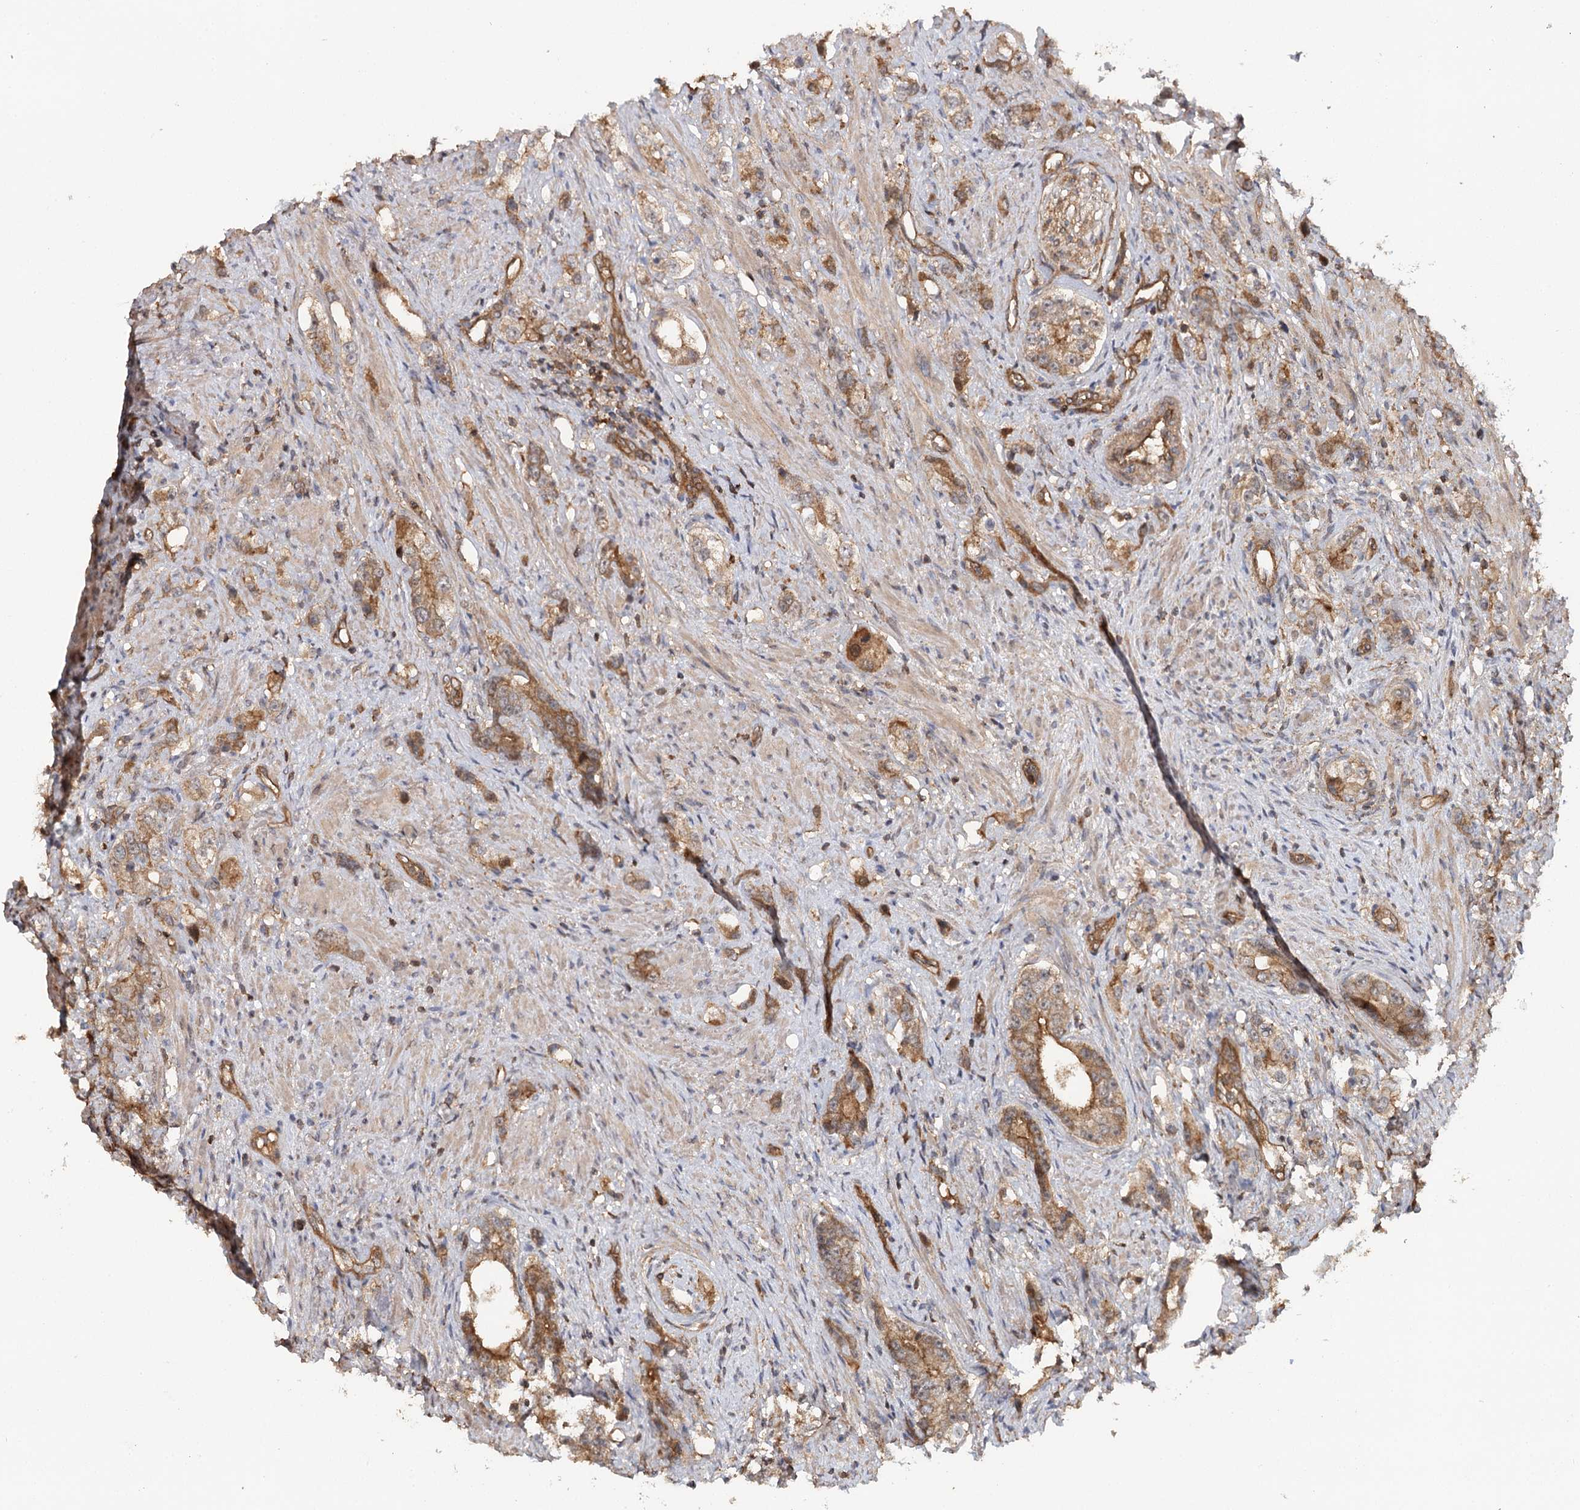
{"staining": {"intensity": "moderate", "quantity": ">75%", "location": "cytoplasmic/membranous"}, "tissue": "prostate cancer", "cell_type": "Tumor cells", "image_type": "cancer", "snomed": [{"axis": "morphology", "description": "Adenocarcinoma, High grade"}, {"axis": "topography", "description": "Prostate"}], "caption": "Prostate cancer (adenocarcinoma (high-grade)) stained with DAB IHC shows medium levels of moderate cytoplasmic/membranous staining in approximately >75% of tumor cells. Using DAB (brown) and hematoxylin (blue) stains, captured at high magnification using brightfield microscopy.", "gene": "BCR", "patient": {"sex": "male", "age": 63}}